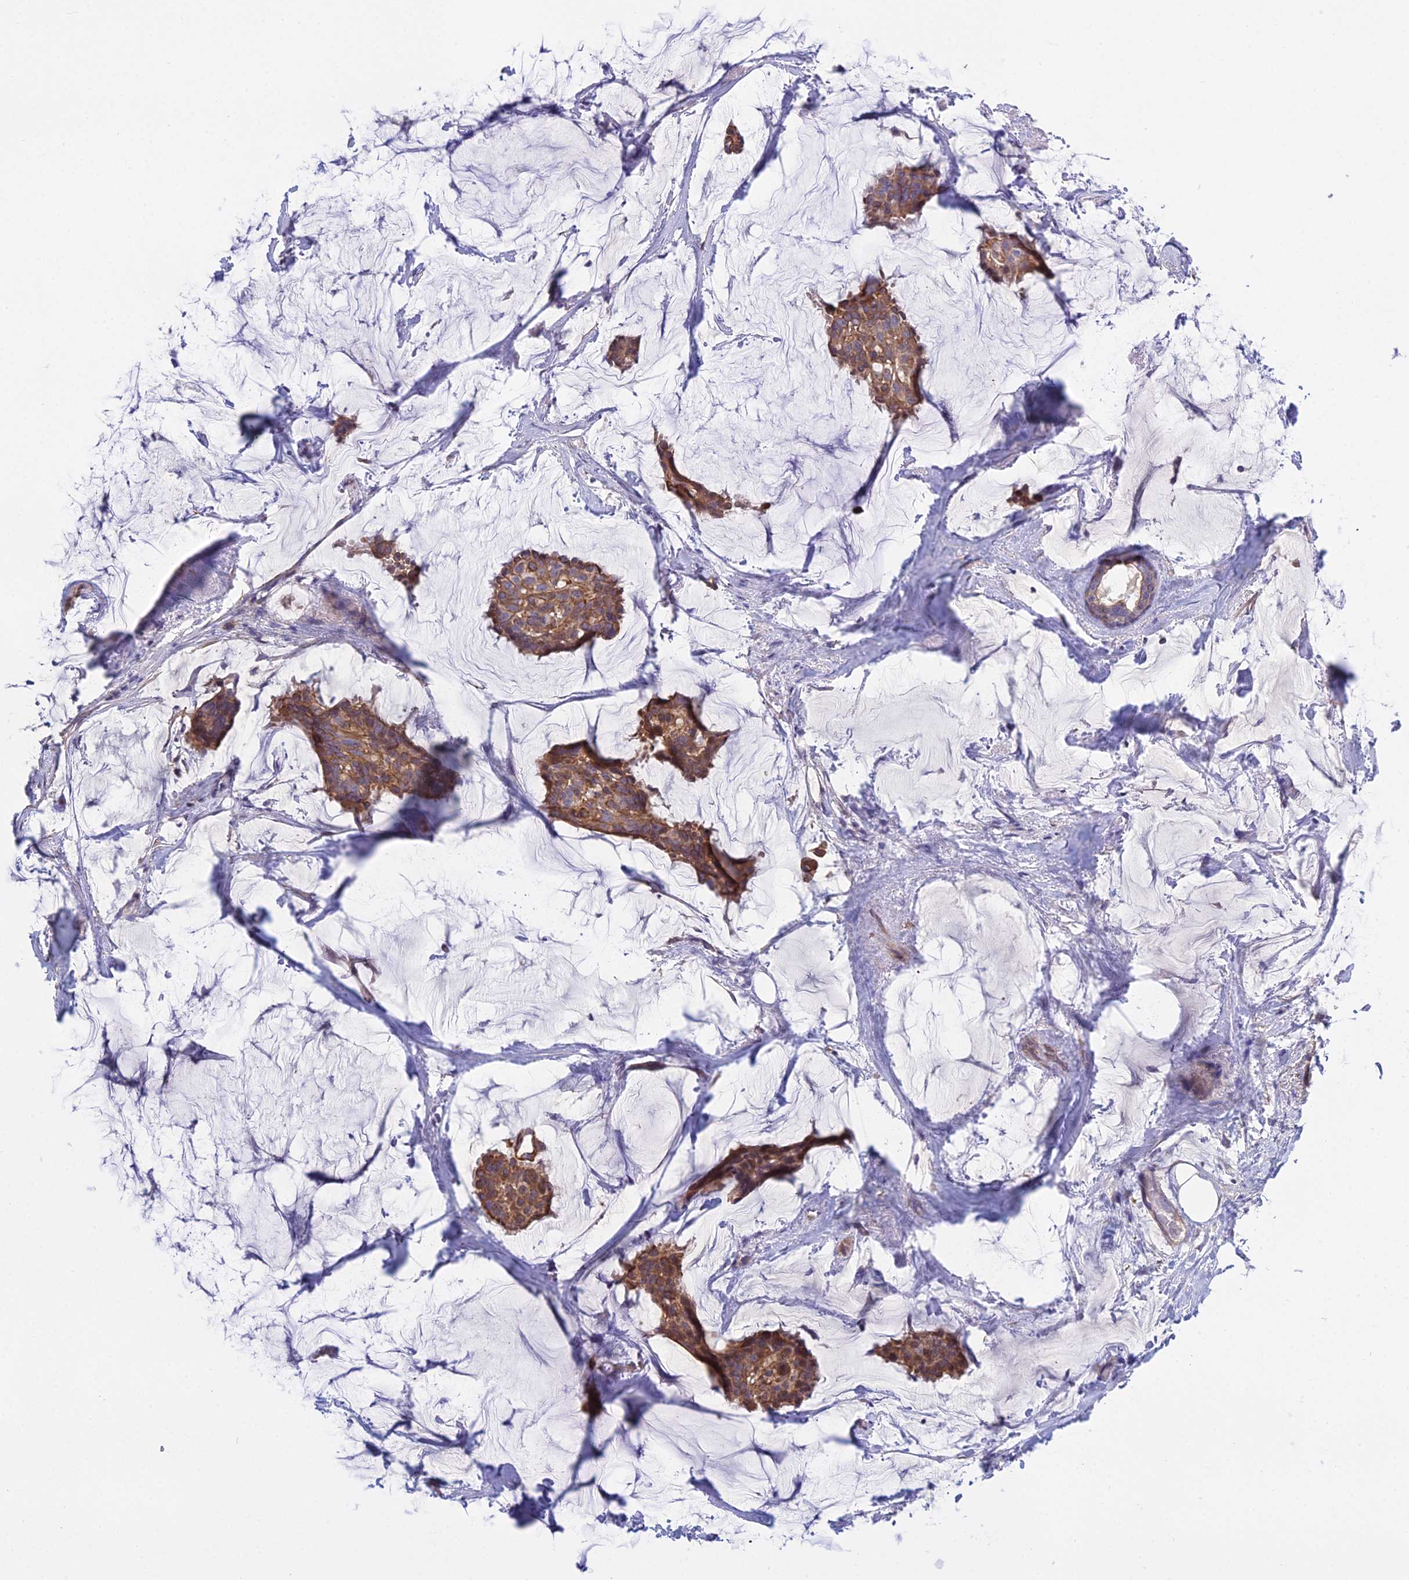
{"staining": {"intensity": "moderate", "quantity": ">75%", "location": "cytoplasmic/membranous"}, "tissue": "breast cancer", "cell_type": "Tumor cells", "image_type": "cancer", "snomed": [{"axis": "morphology", "description": "Duct carcinoma"}, {"axis": "topography", "description": "Breast"}], "caption": "The photomicrograph demonstrates immunohistochemical staining of breast infiltrating ductal carcinoma. There is moderate cytoplasmic/membranous staining is present in approximately >75% of tumor cells. The protein of interest is shown in brown color, while the nuclei are stained blue.", "gene": "LZTS2", "patient": {"sex": "female", "age": 93}}